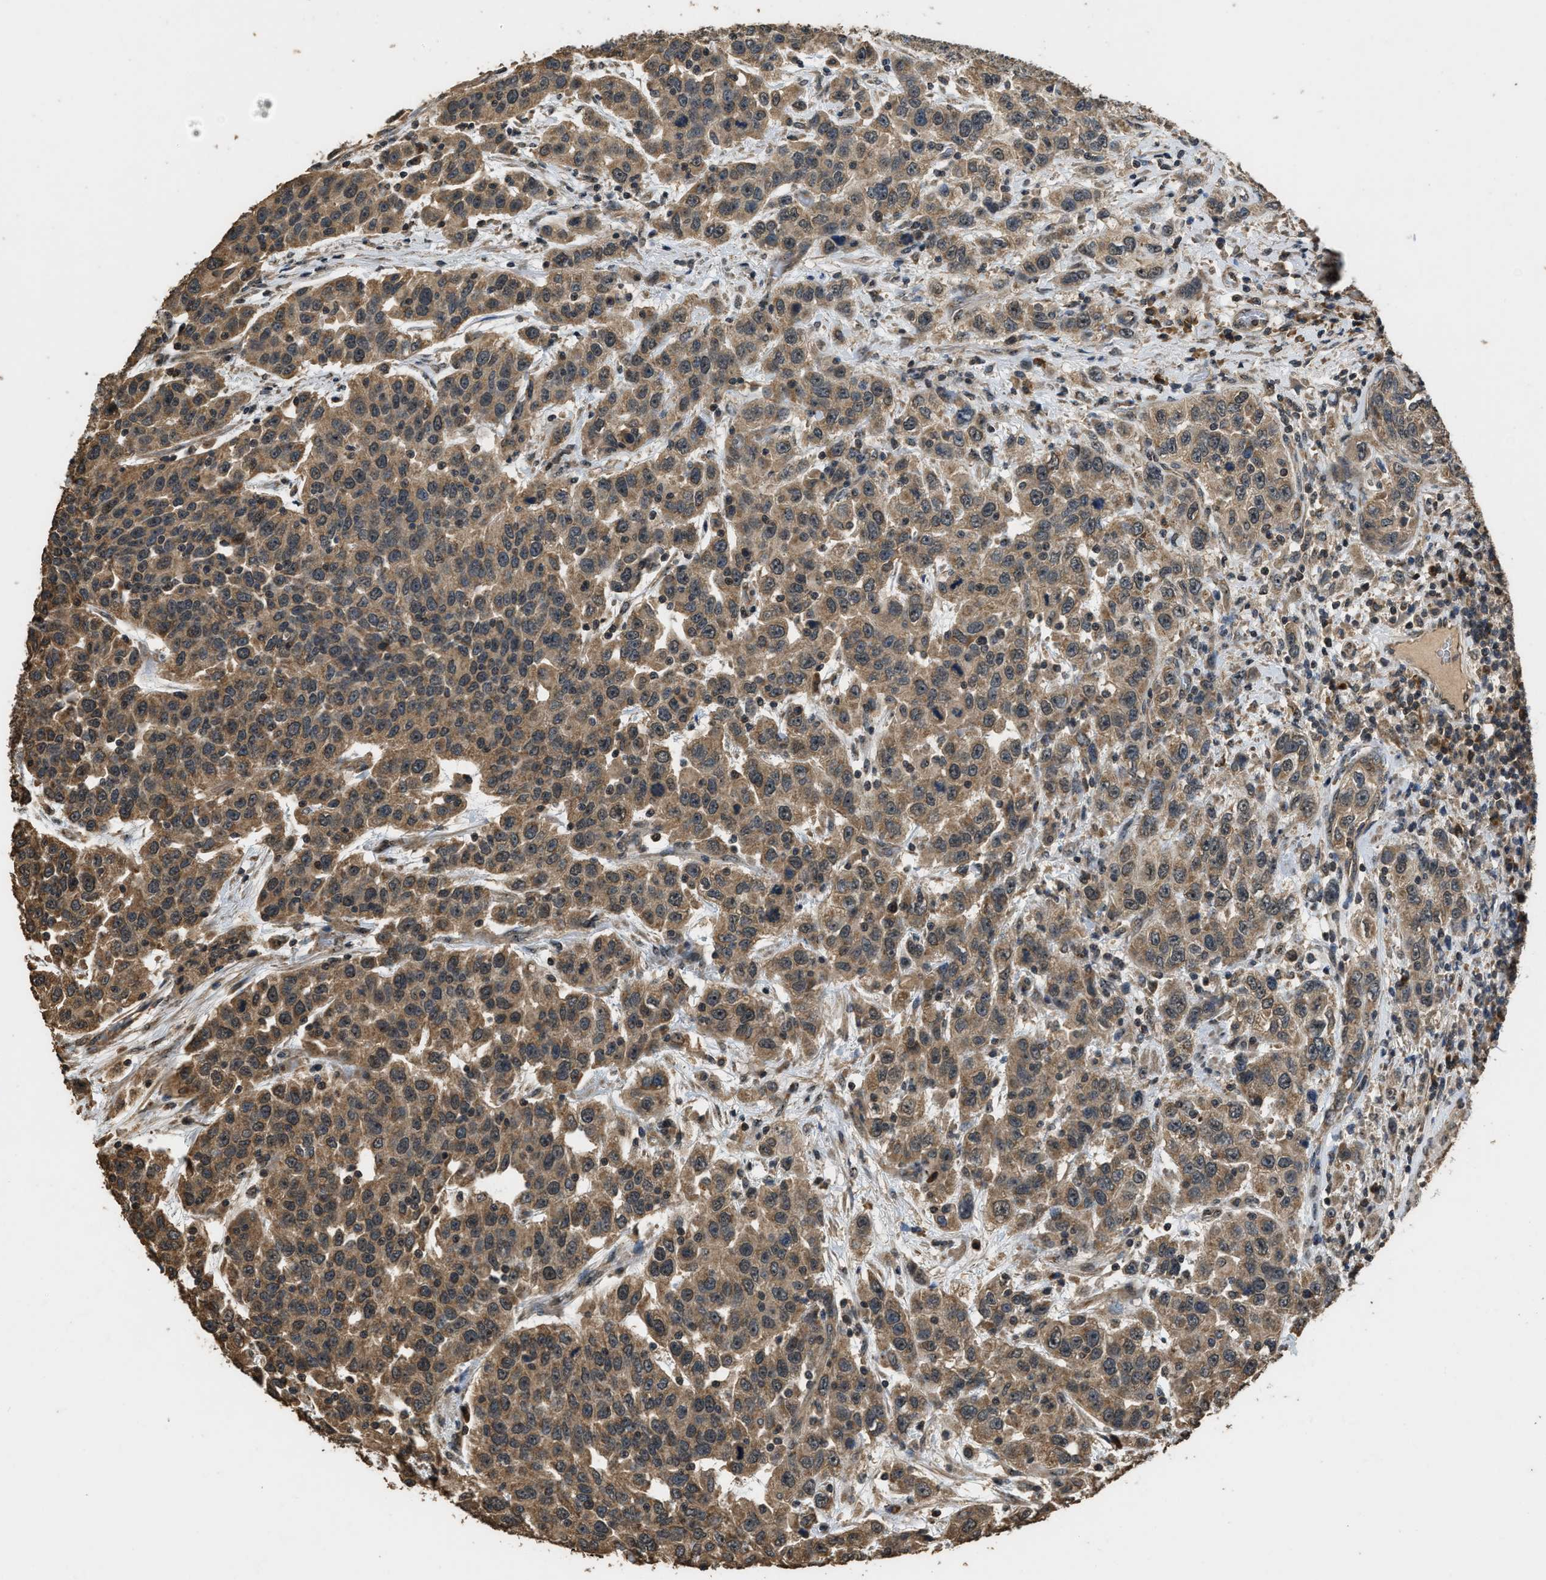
{"staining": {"intensity": "moderate", "quantity": ">75%", "location": "cytoplasmic/membranous"}, "tissue": "urothelial cancer", "cell_type": "Tumor cells", "image_type": "cancer", "snomed": [{"axis": "morphology", "description": "Urothelial carcinoma, High grade"}, {"axis": "topography", "description": "Urinary bladder"}], "caption": "Immunohistochemistry (IHC) of human urothelial cancer demonstrates medium levels of moderate cytoplasmic/membranous staining in approximately >75% of tumor cells.", "gene": "DENND6B", "patient": {"sex": "female", "age": 80}}